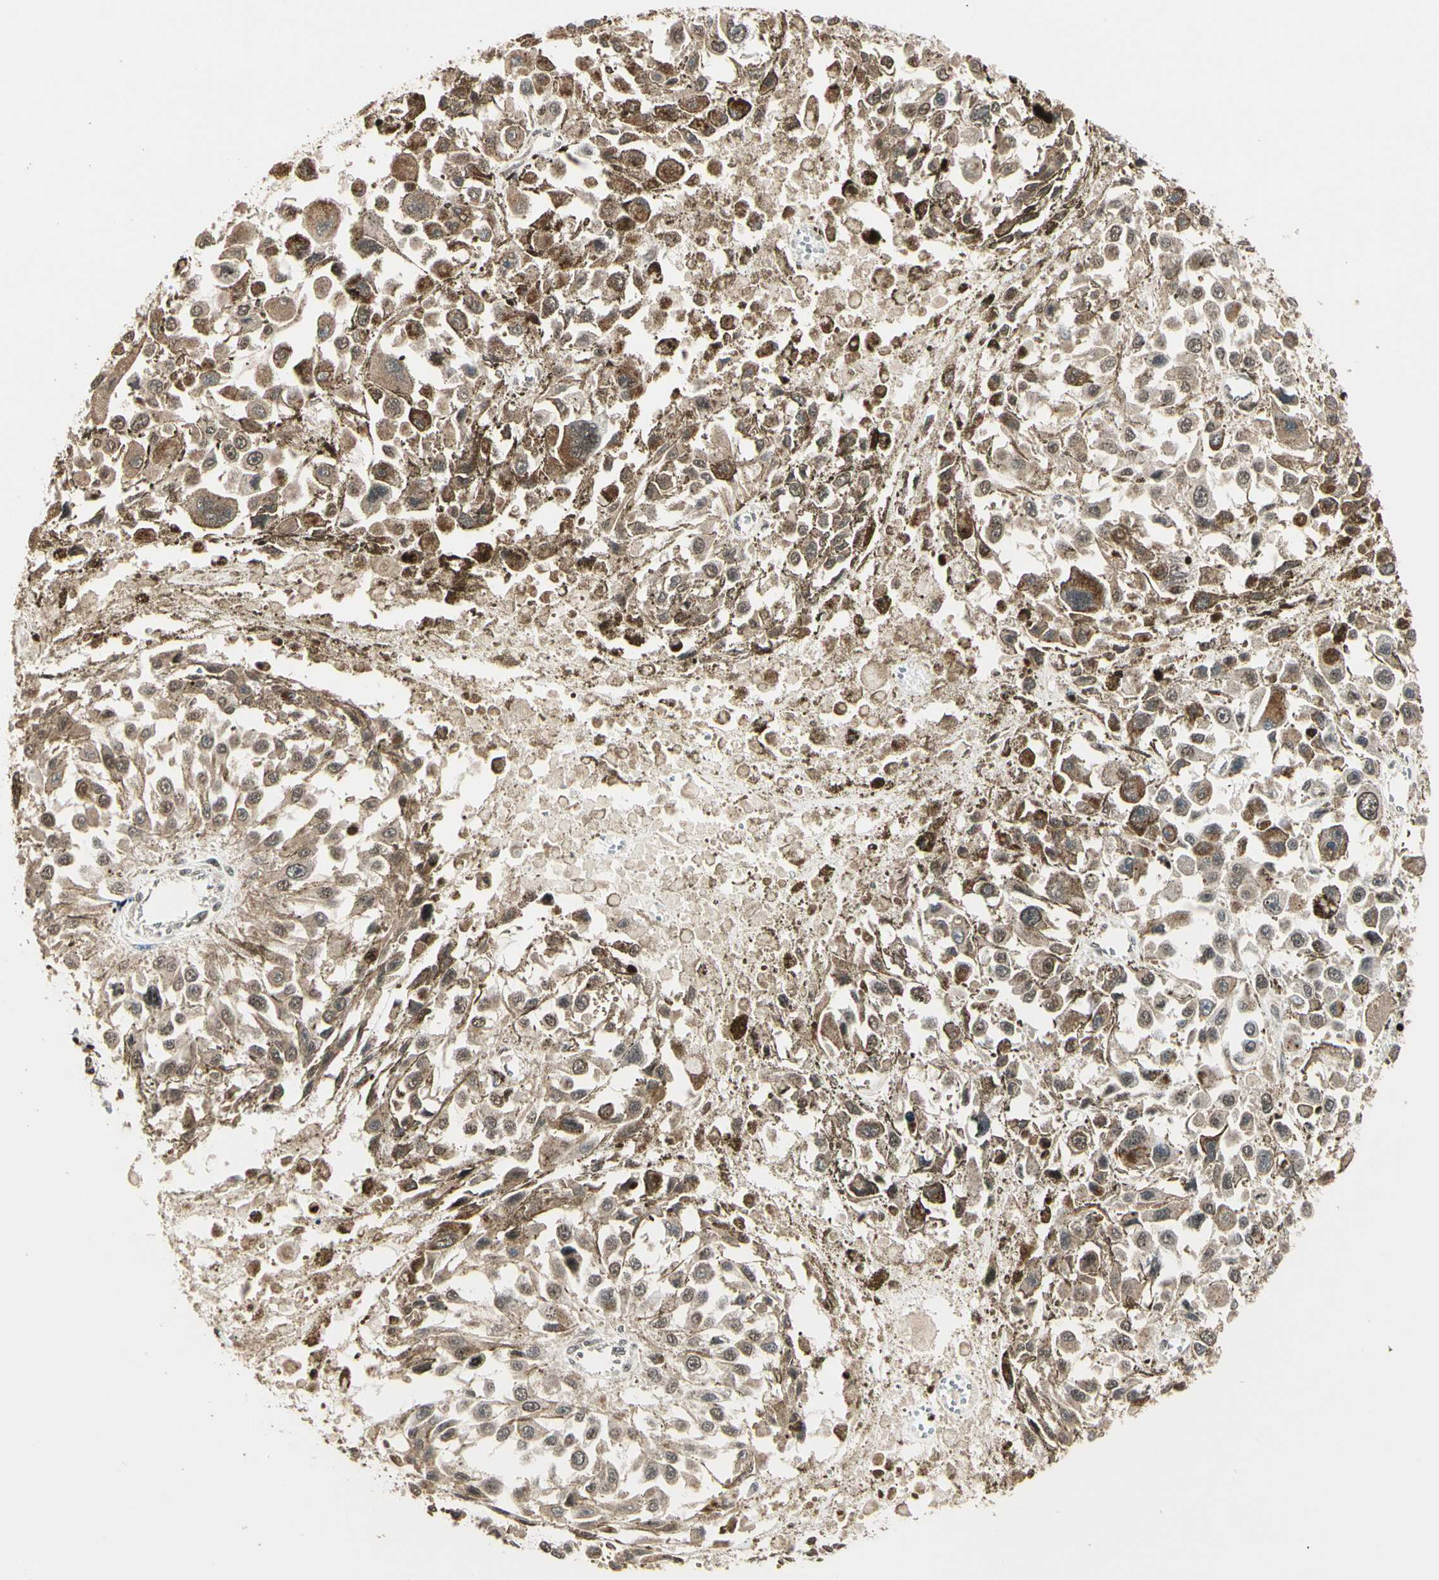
{"staining": {"intensity": "moderate", "quantity": ">75%", "location": "cytoplasmic/membranous,nuclear"}, "tissue": "melanoma", "cell_type": "Tumor cells", "image_type": "cancer", "snomed": [{"axis": "morphology", "description": "Malignant melanoma, Metastatic site"}, {"axis": "topography", "description": "Lymph node"}], "caption": "Brown immunohistochemical staining in malignant melanoma (metastatic site) exhibits moderate cytoplasmic/membranous and nuclear expression in approximately >75% of tumor cells.", "gene": "TSHZ3", "patient": {"sex": "male", "age": 59}}